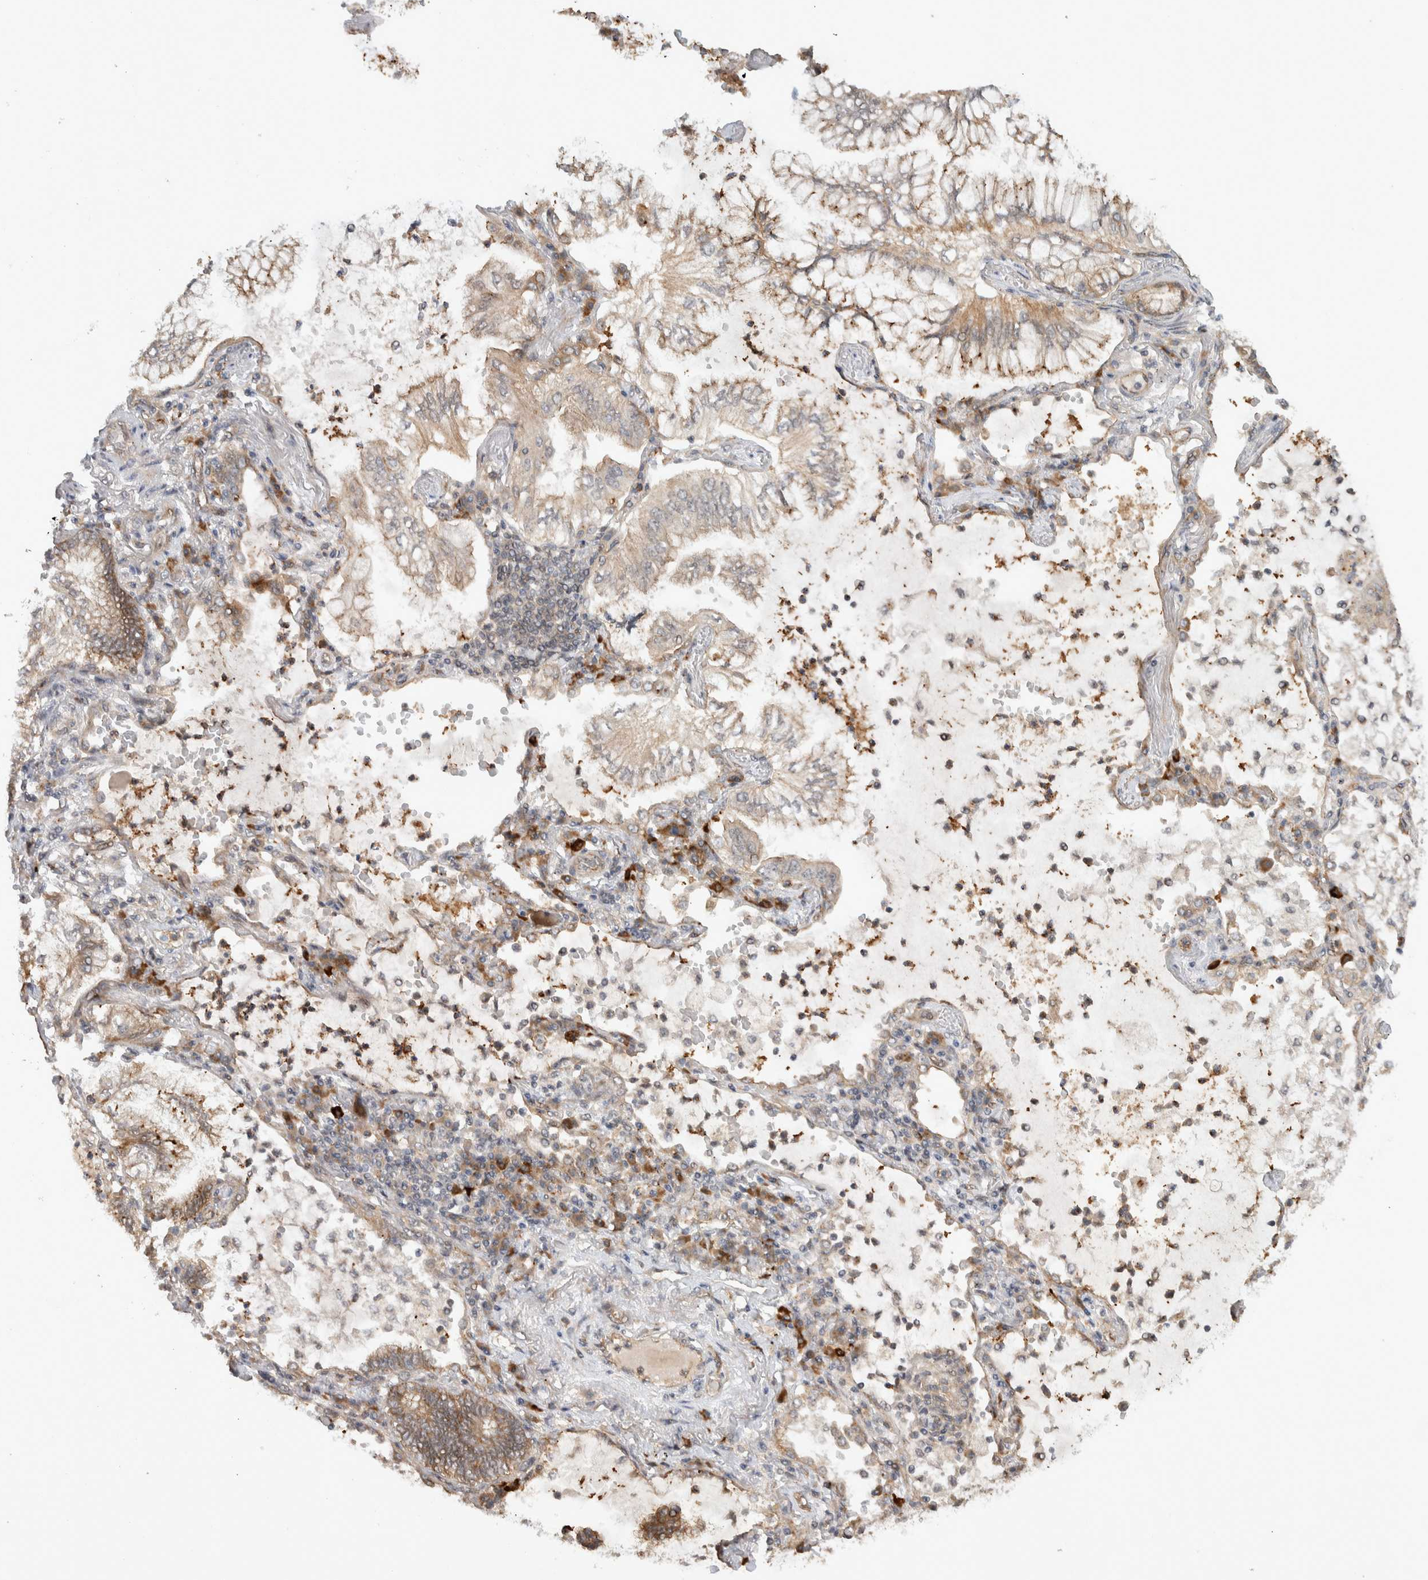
{"staining": {"intensity": "moderate", "quantity": "25%-75%", "location": "cytoplasmic/membranous"}, "tissue": "lung cancer", "cell_type": "Tumor cells", "image_type": "cancer", "snomed": [{"axis": "morphology", "description": "Adenocarcinoma, NOS"}, {"axis": "topography", "description": "Lung"}], "caption": "A photomicrograph showing moderate cytoplasmic/membranous expression in about 25%-75% of tumor cells in lung cancer, as visualized by brown immunohistochemical staining.", "gene": "DEPTOR", "patient": {"sex": "female", "age": 70}}